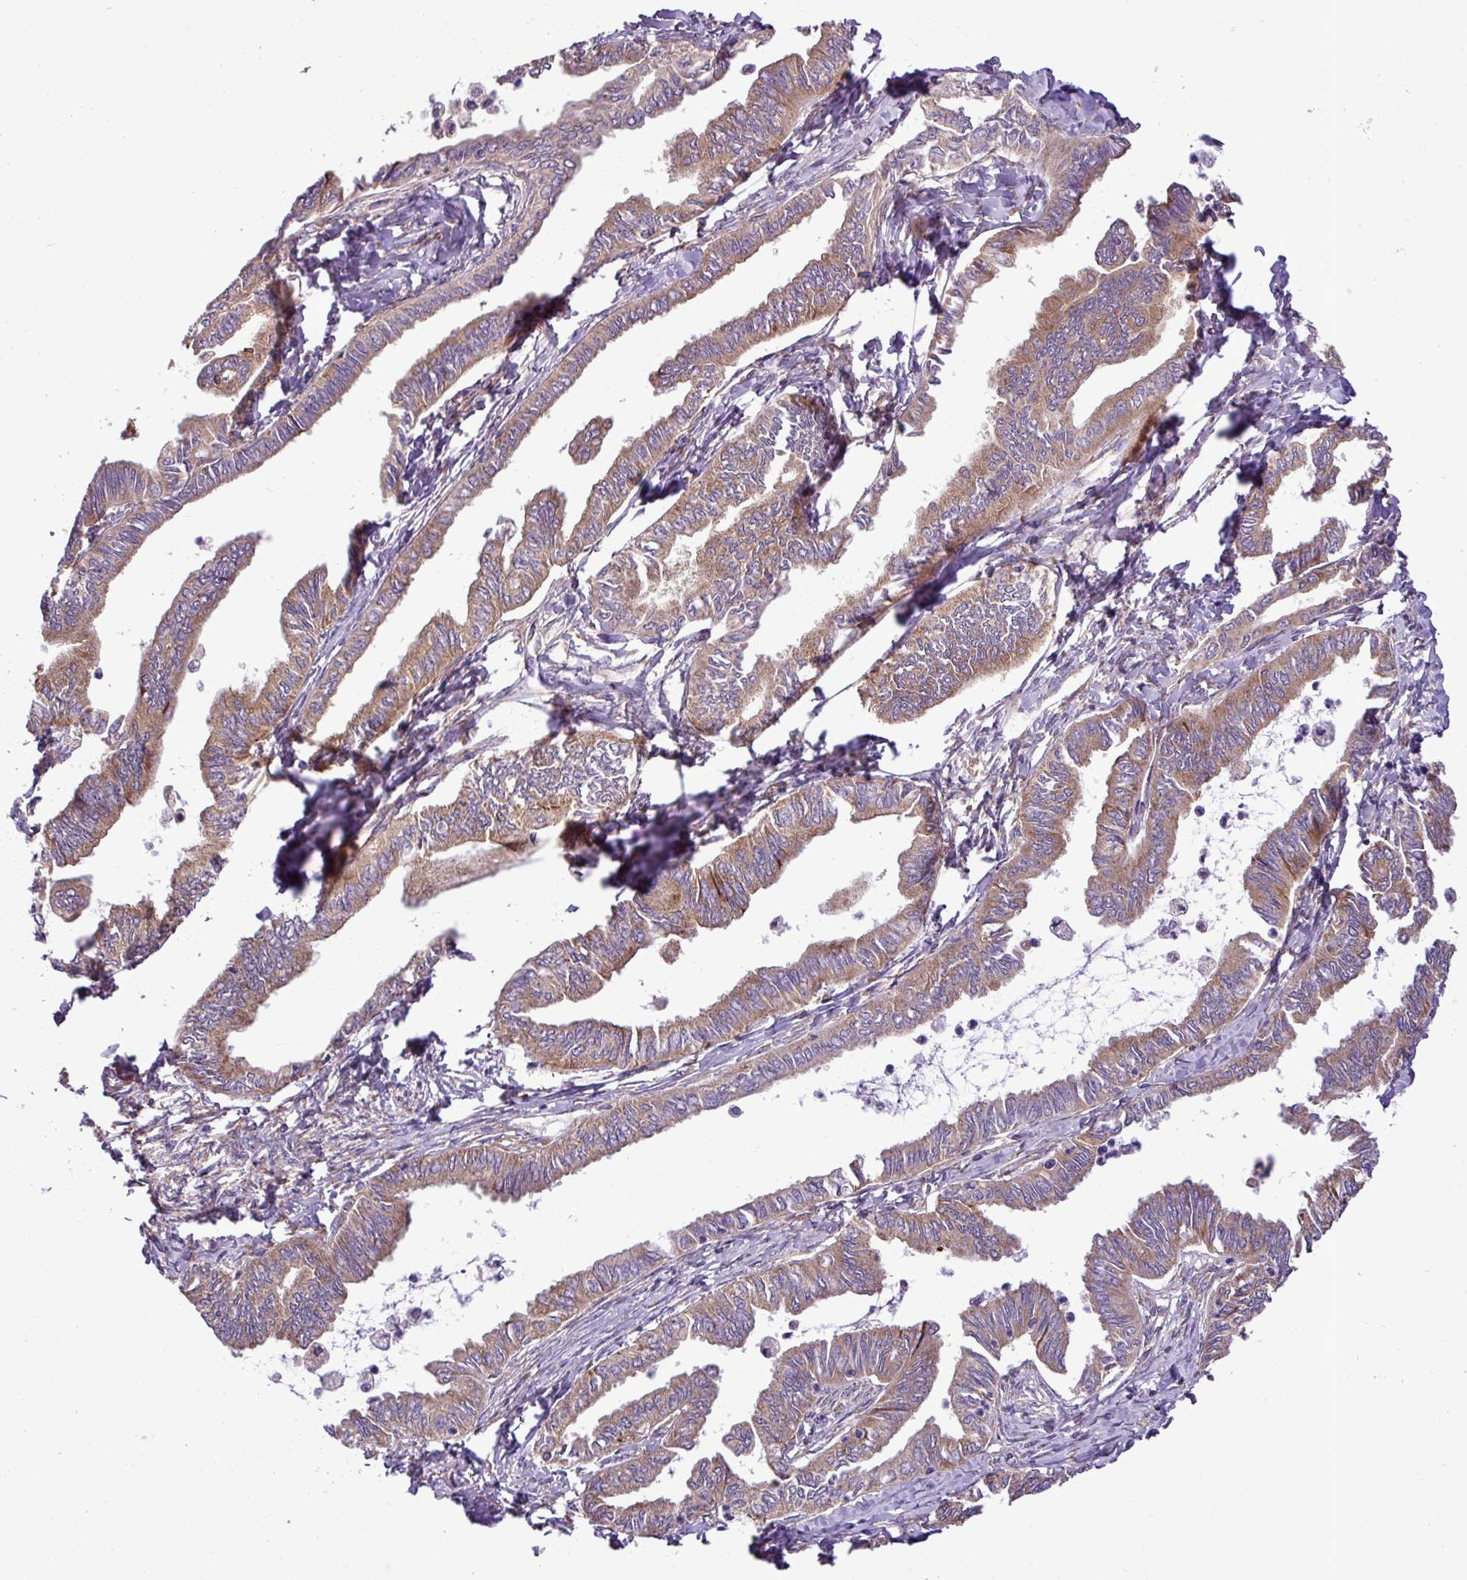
{"staining": {"intensity": "moderate", "quantity": ">75%", "location": "cytoplasmic/membranous"}, "tissue": "ovarian cancer", "cell_type": "Tumor cells", "image_type": "cancer", "snomed": [{"axis": "morphology", "description": "Carcinoma, endometroid"}, {"axis": "topography", "description": "Ovary"}], "caption": "There is medium levels of moderate cytoplasmic/membranous positivity in tumor cells of endometroid carcinoma (ovarian), as demonstrated by immunohistochemical staining (brown color).", "gene": "RPL13", "patient": {"sex": "female", "age": 70}}